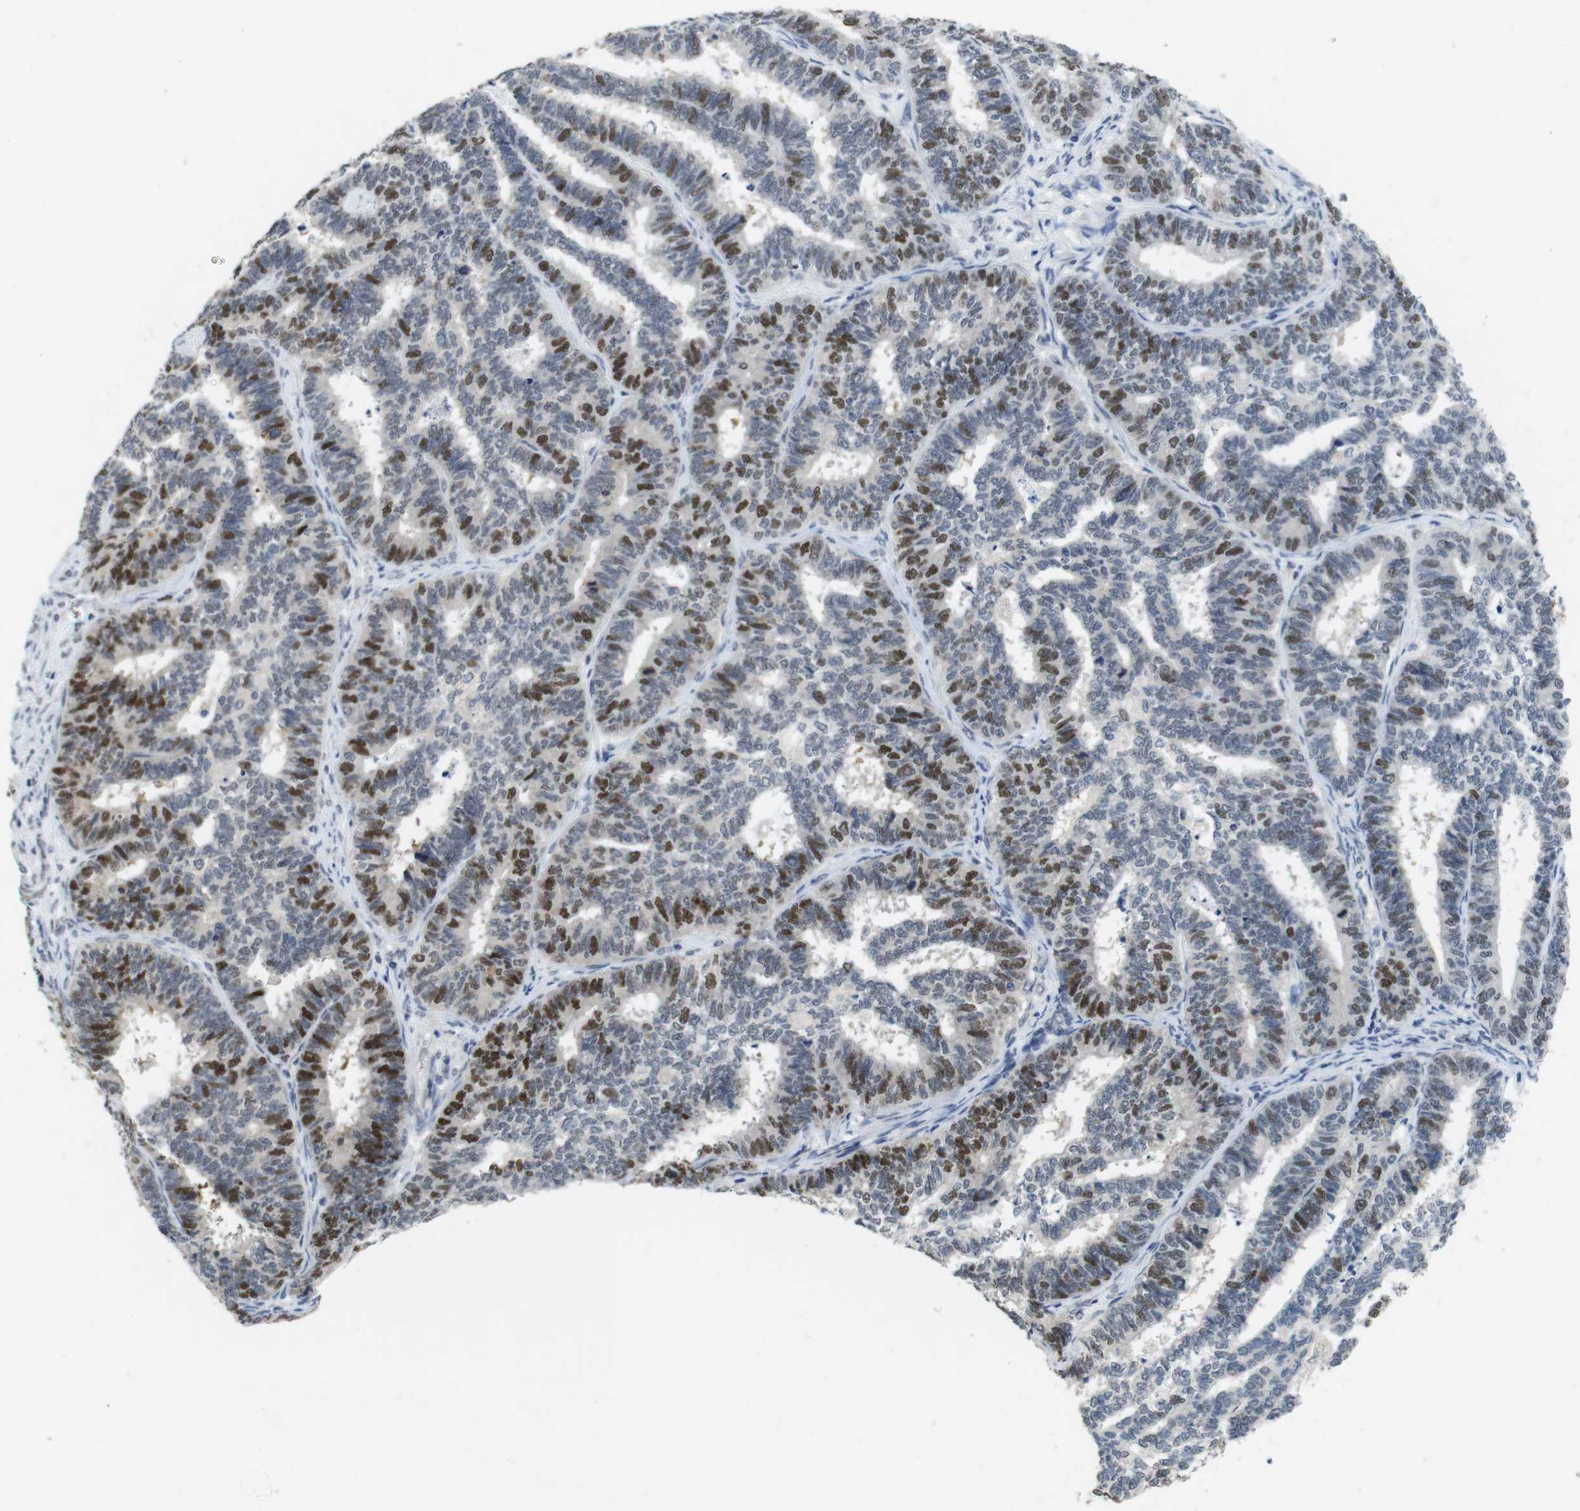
{"staining": {"intensity": "strong", "quantity": "25%-75%", "location": "nuclear"}, "tissue": "endometrial cancer", "cell_type": "Tumor cells", "image_type": "cancer", "snomed": [{"axis": "morphology", "description": "Adenocarcinoma, NOS"}, {"axis": "topography", "description": "Endometrium"}], "caption": "Strong nuclear protein positivity is seen in approximately 25%-75% of tumor cells in adenocarcinoma (endometrial). (IHC, brightfield microscopy, high magnification).", "gene": "SKP2", "patient": {"sex": "female", "age": 70}}